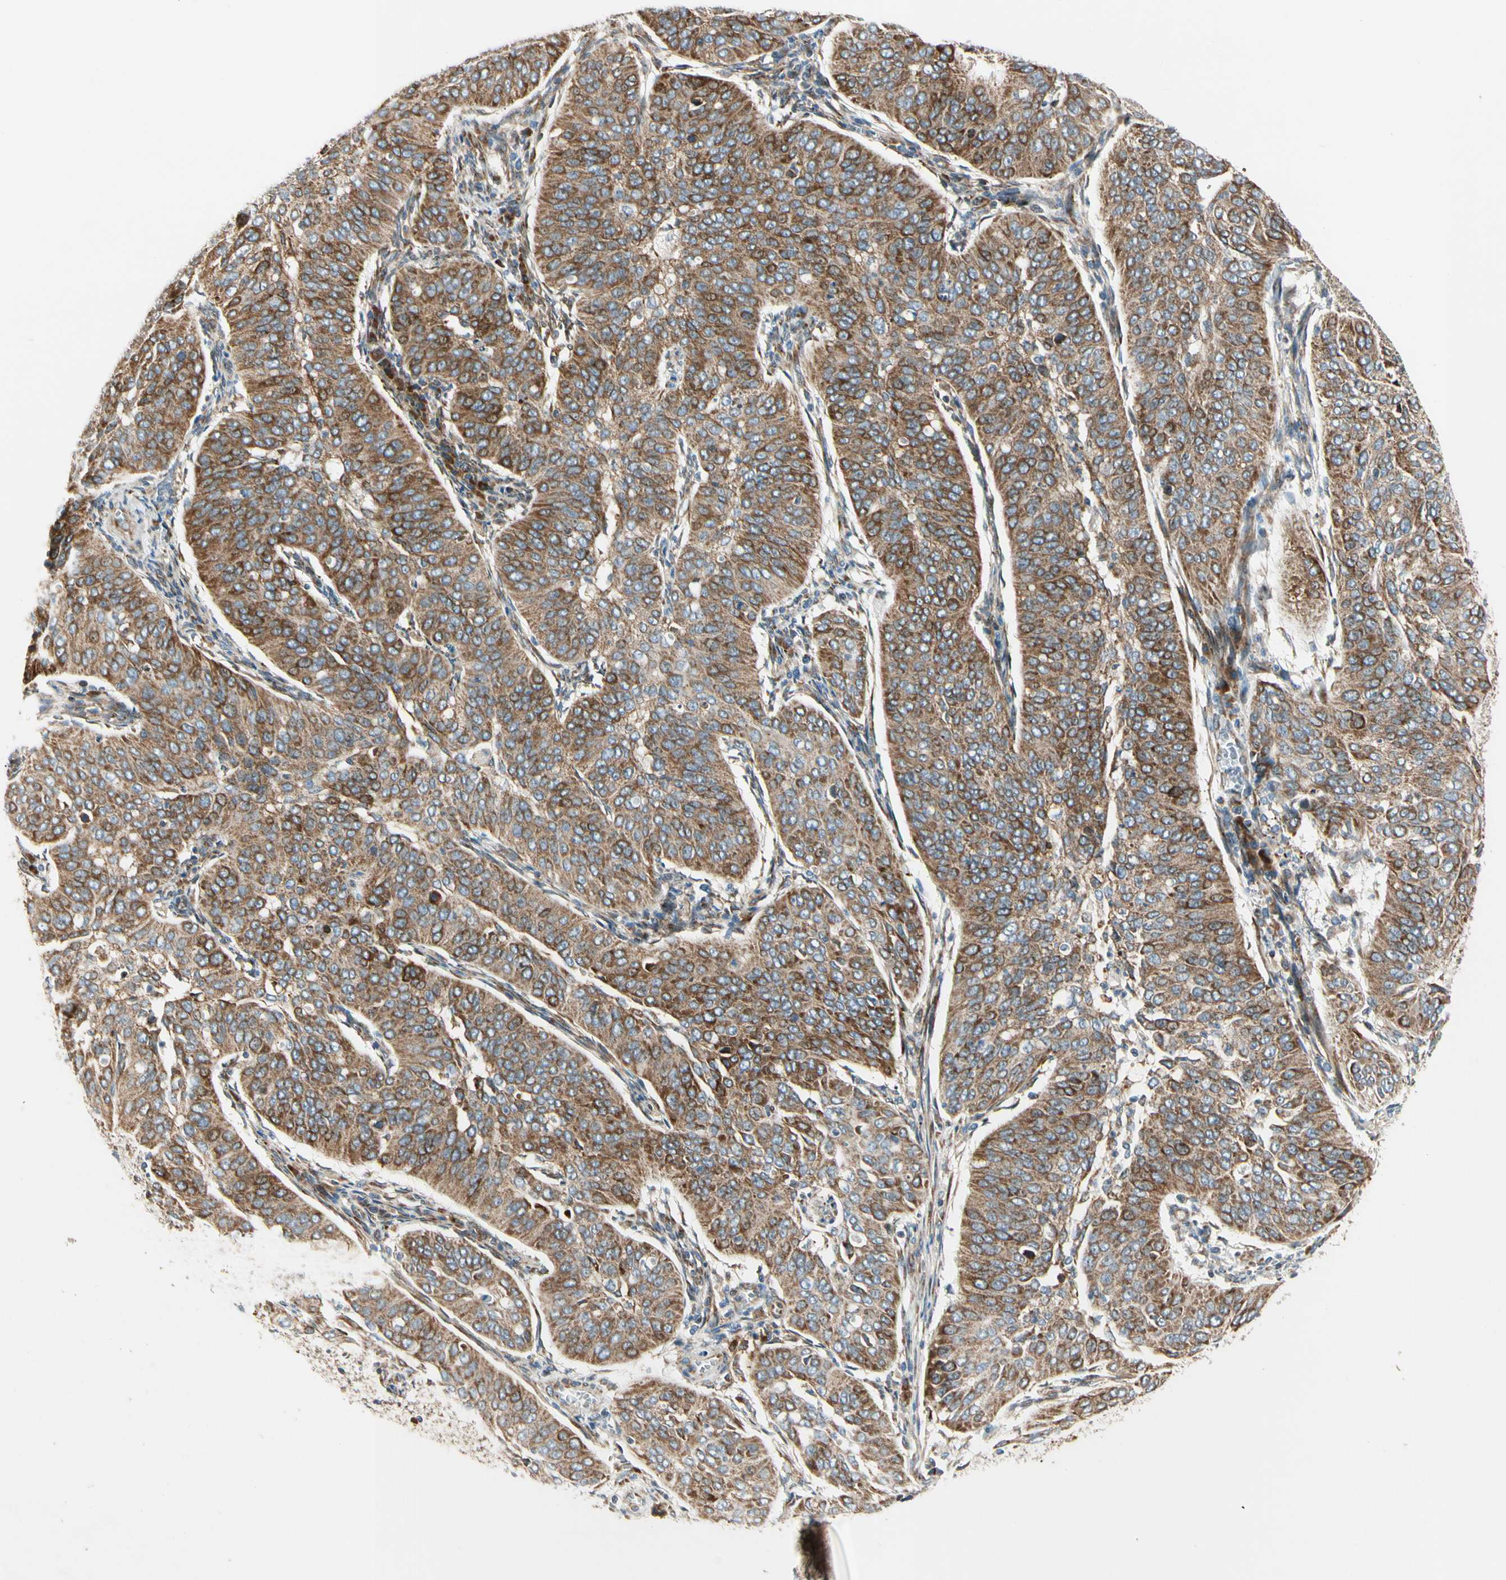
{"staining": {"intensity": "moderate", "quantity": ">75%", "location": "cytoplasmic/membranous"}, "tissue": "cervical cancer", "cell_type": "Tumor cells", "image_type": "cancer", "snomed": [{"axis": "morphology", "description": "Normal tissue, NOS"}, {"axis": "morphology", "description": "Squamous cell carcinoma, NOS"}, {"axis": "topography", "description": "Cervix"}], "caption": "Cervical cancer stained with immunohistochemistry reveals moderate cytoplasmic/membranous expression in approximately >75% of tumor cells.", "gene": "MRPL9", "patient": {"sex": "female", "age": 39}}